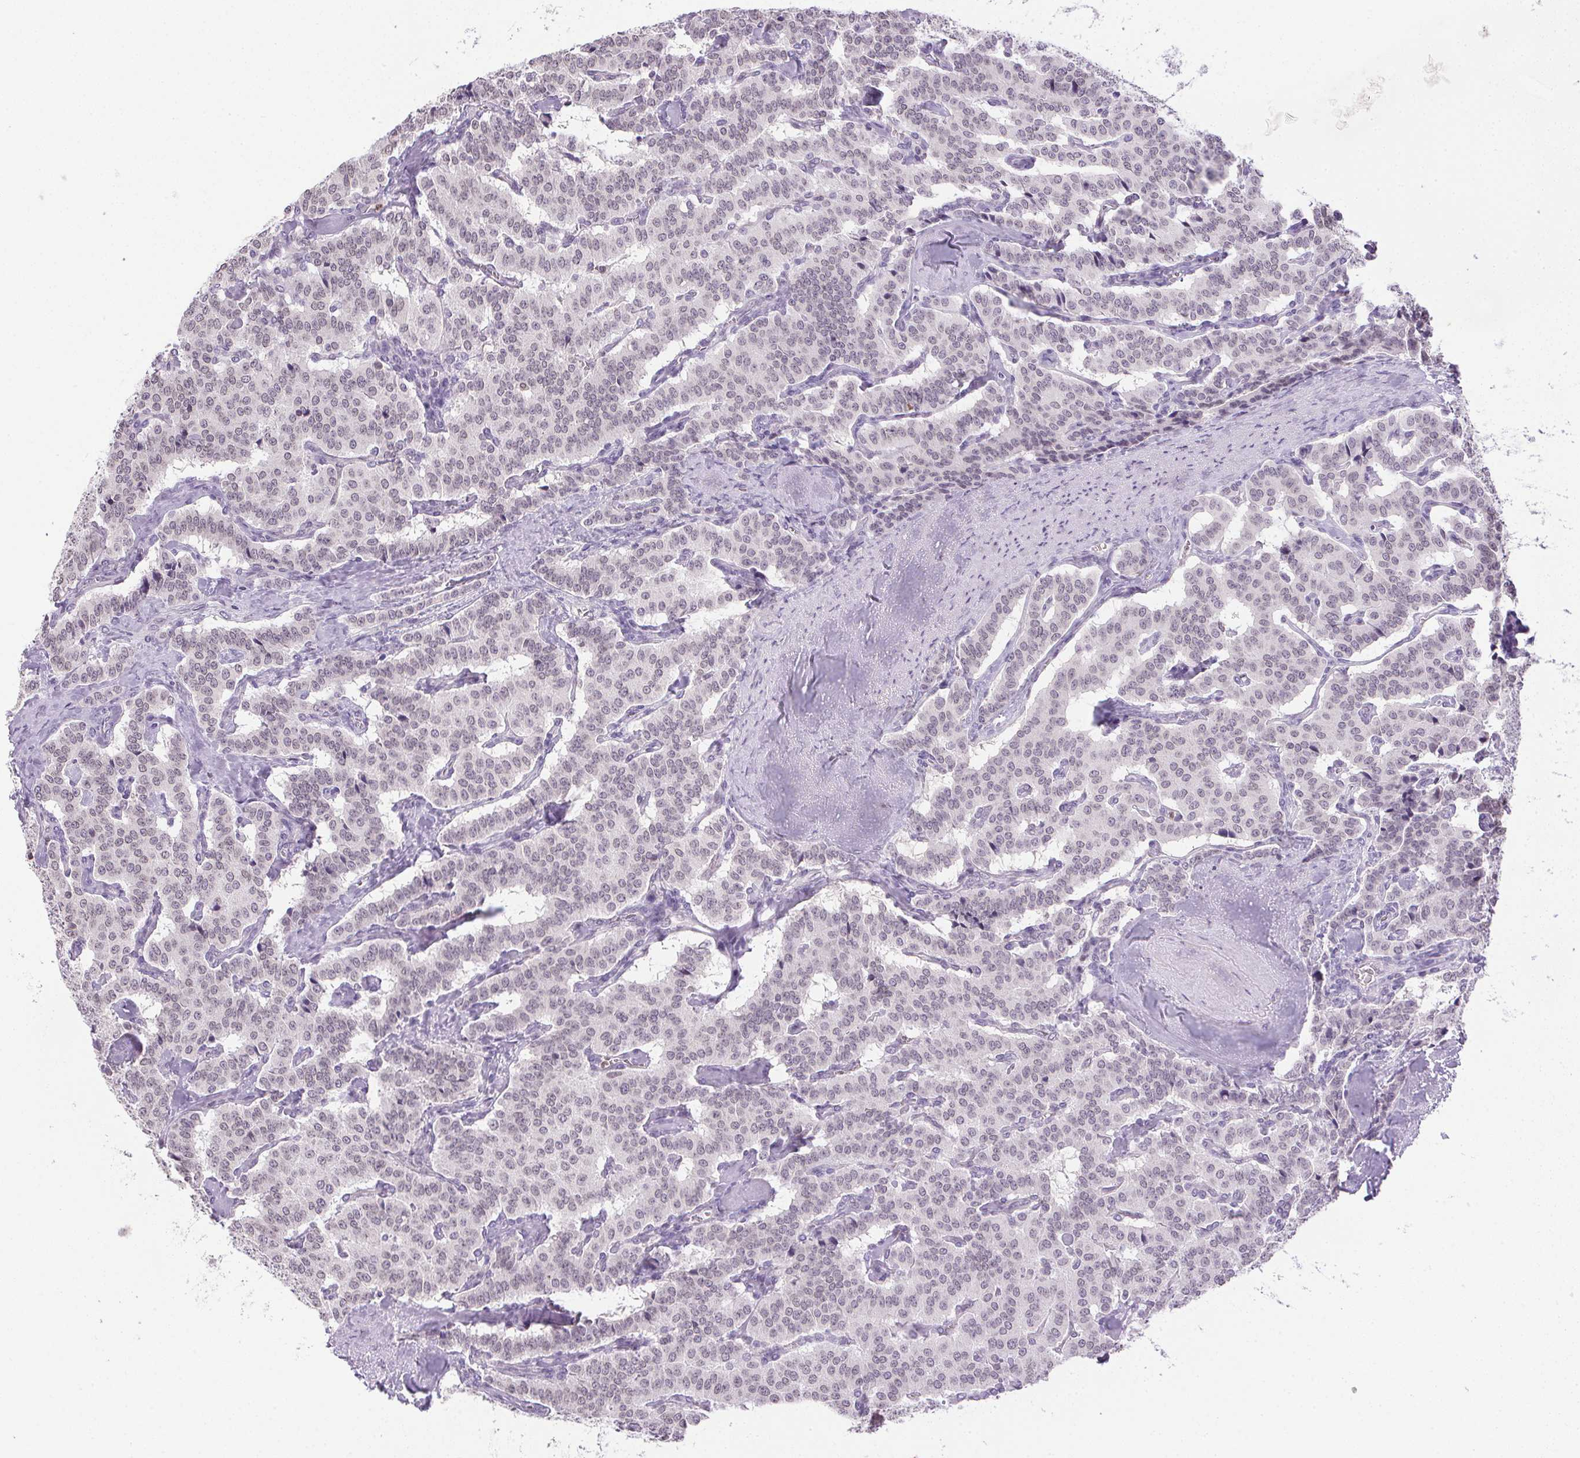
{"staining": {"intensity": "negative", "quantity": "none", "location": "none"}, "tissue": "carcinoid", "cell_type": "Tumor cells", "image_type": "cancer", "snomed": [{"axis": "morphology", "description": "Carcinoid, malignant, NOS"}, {"axis": "topography", "description": "Lung"}], "caption": "There is no significant staining in tumor cells of carcinoid (malignant). (DAB immunohistochemistry (IHC) with hematoxylin counter stain).", "gene": "PRL", "patient": {"sex": "female", "age": 46}}